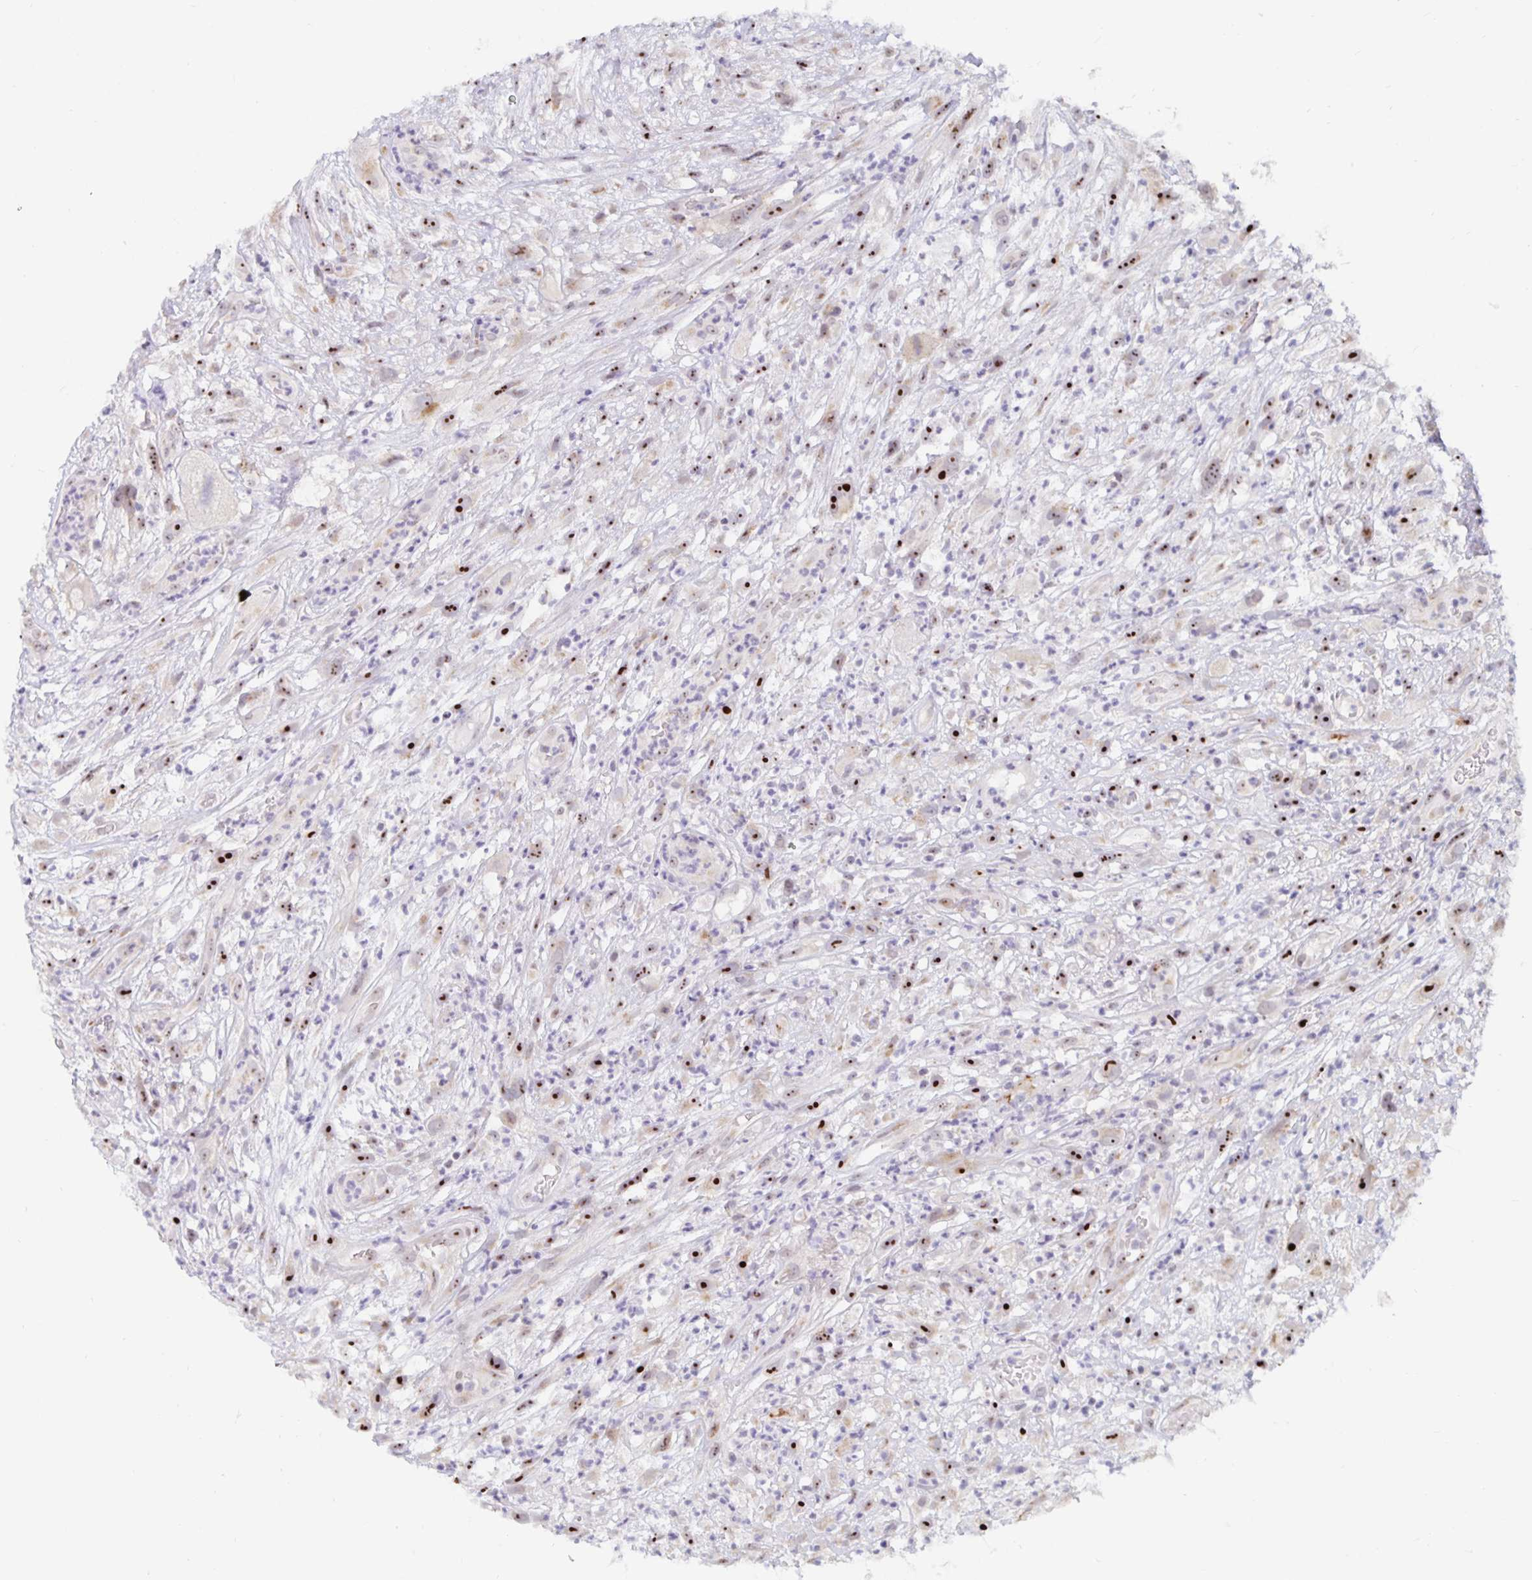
{"staining": {"intensity": "strong", "quantity": "25%-75%", "location": "nuclear"}, "tissue": "head and neck cancer", "cell_type": "Tumor cells", "image_type": "cancer", "snomed": [{"axis": "morphology", "description": "Squamous cell carcinoma, NOS"}, {"axis": "topography", "description": "Head-Neck"}], "caption": "Immunohistochemical staining of human squamous cell carcinoma (head and neck) shows strong nuclear protein staining in approximately 25%-75% of tumor cells. Using DAB (brown) and hematoxylin (blue) stains, captured at high magnification using brightfield microscopy.", "gene": "NUP85", "patient": {"sex": "male", "age": 65}}